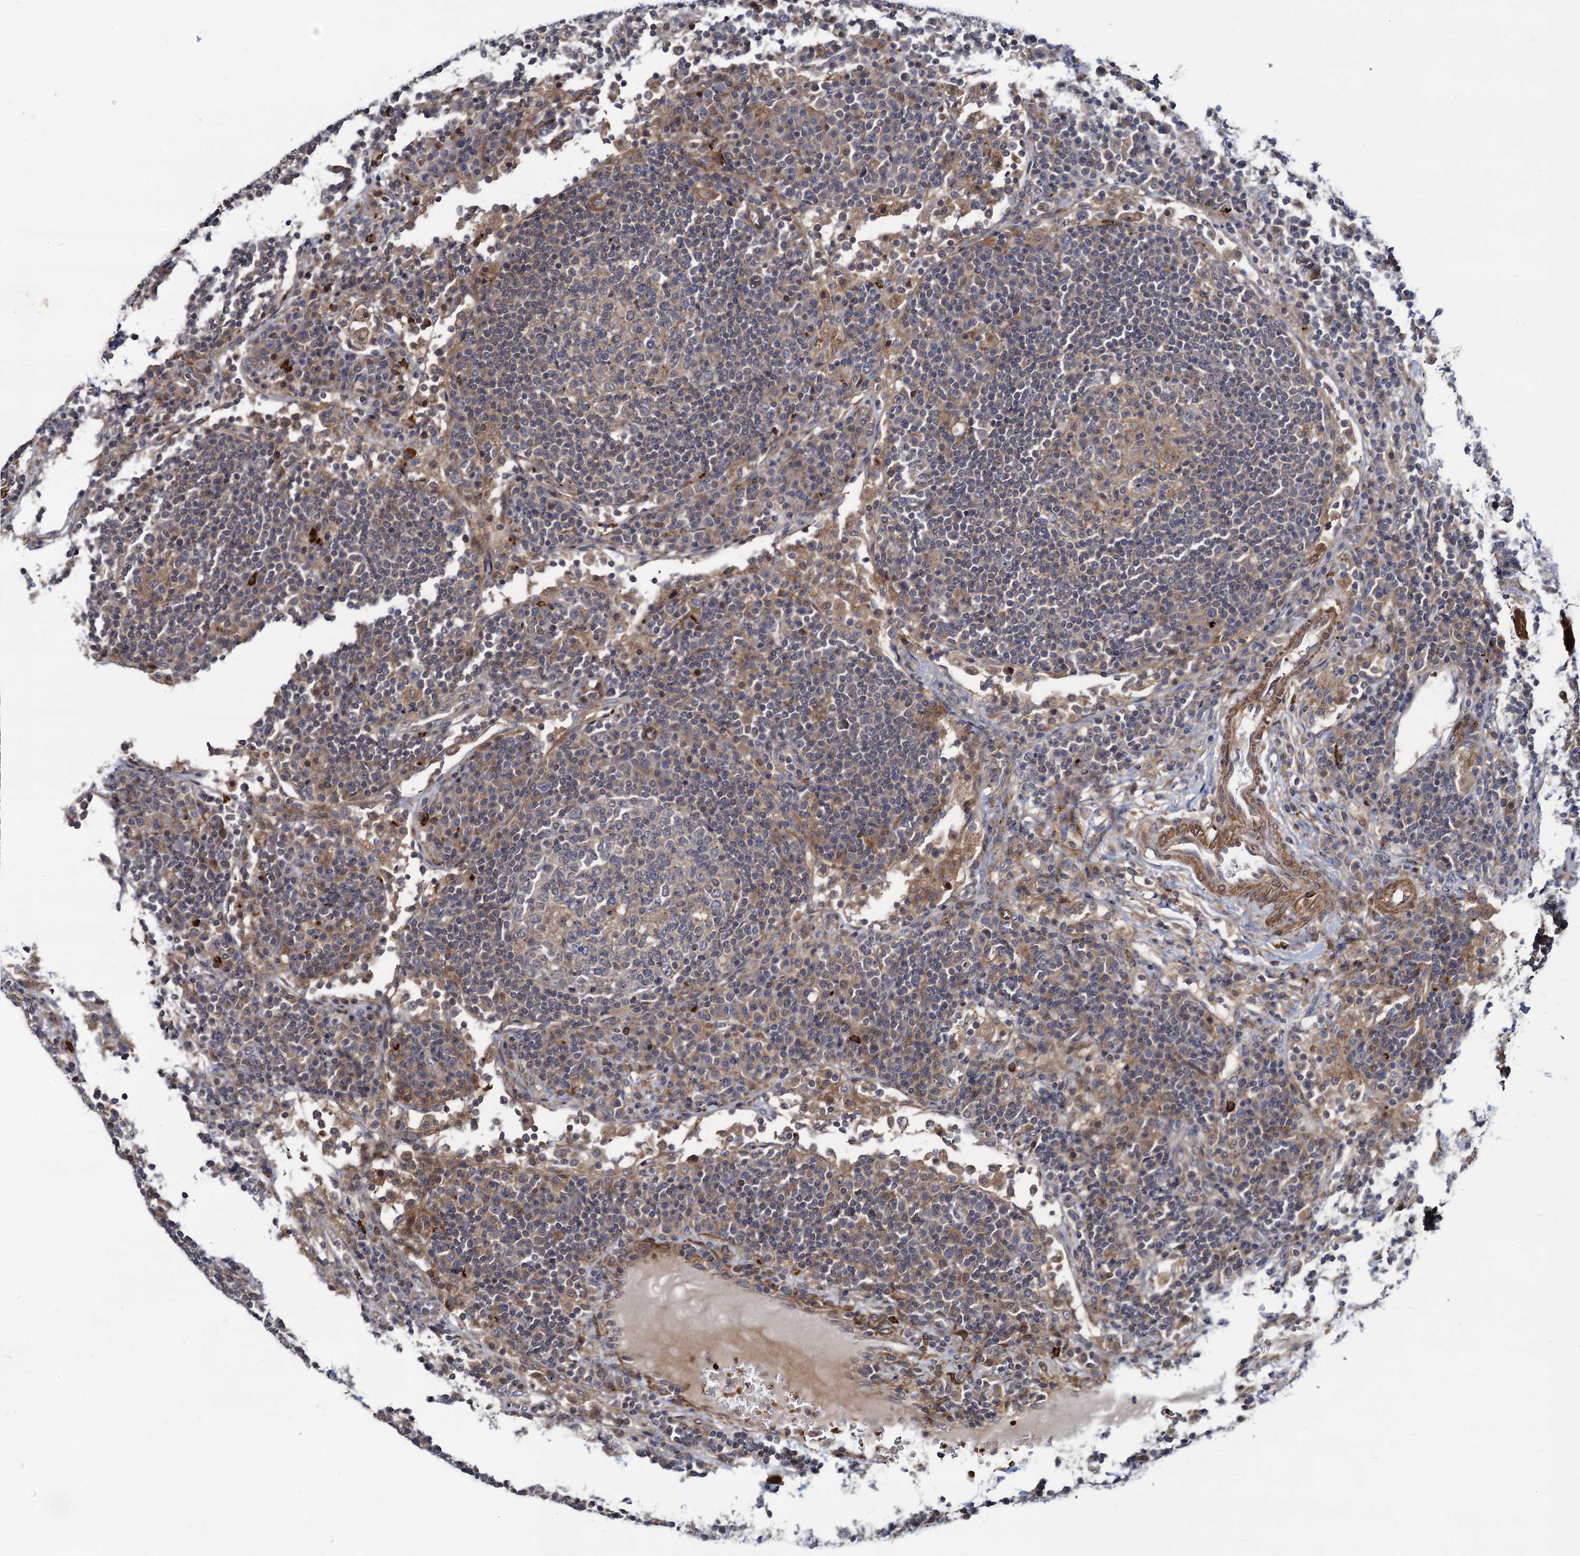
{"staining": {"intensity": "weak", "quantity": "25%-75%", "location": "cytoplasmic/membranous"}, "tissue": "lymph node", "cell_type": "Germinal center cells", "image_type": "normal", "snomed": [{"axis": "morphology", "description": "Normal tissue, NOS"}, {"axis": "topography", "description": "Lymph node"}], "caption": "Immunohistochemistry (IHC) staining of normal lymph node, which displays low levels of weak cytoplasmic/membranous staining in about 25%-75% of germinal center cells indicating weak cytoplasmic/membranous protein staining. The staining was performed using DAB (brown) for protein detection and nuclei were counterstained in hematoxylin (blue).", "gene": "KXD1", "patient": {"sex": "female", "age": 53}}